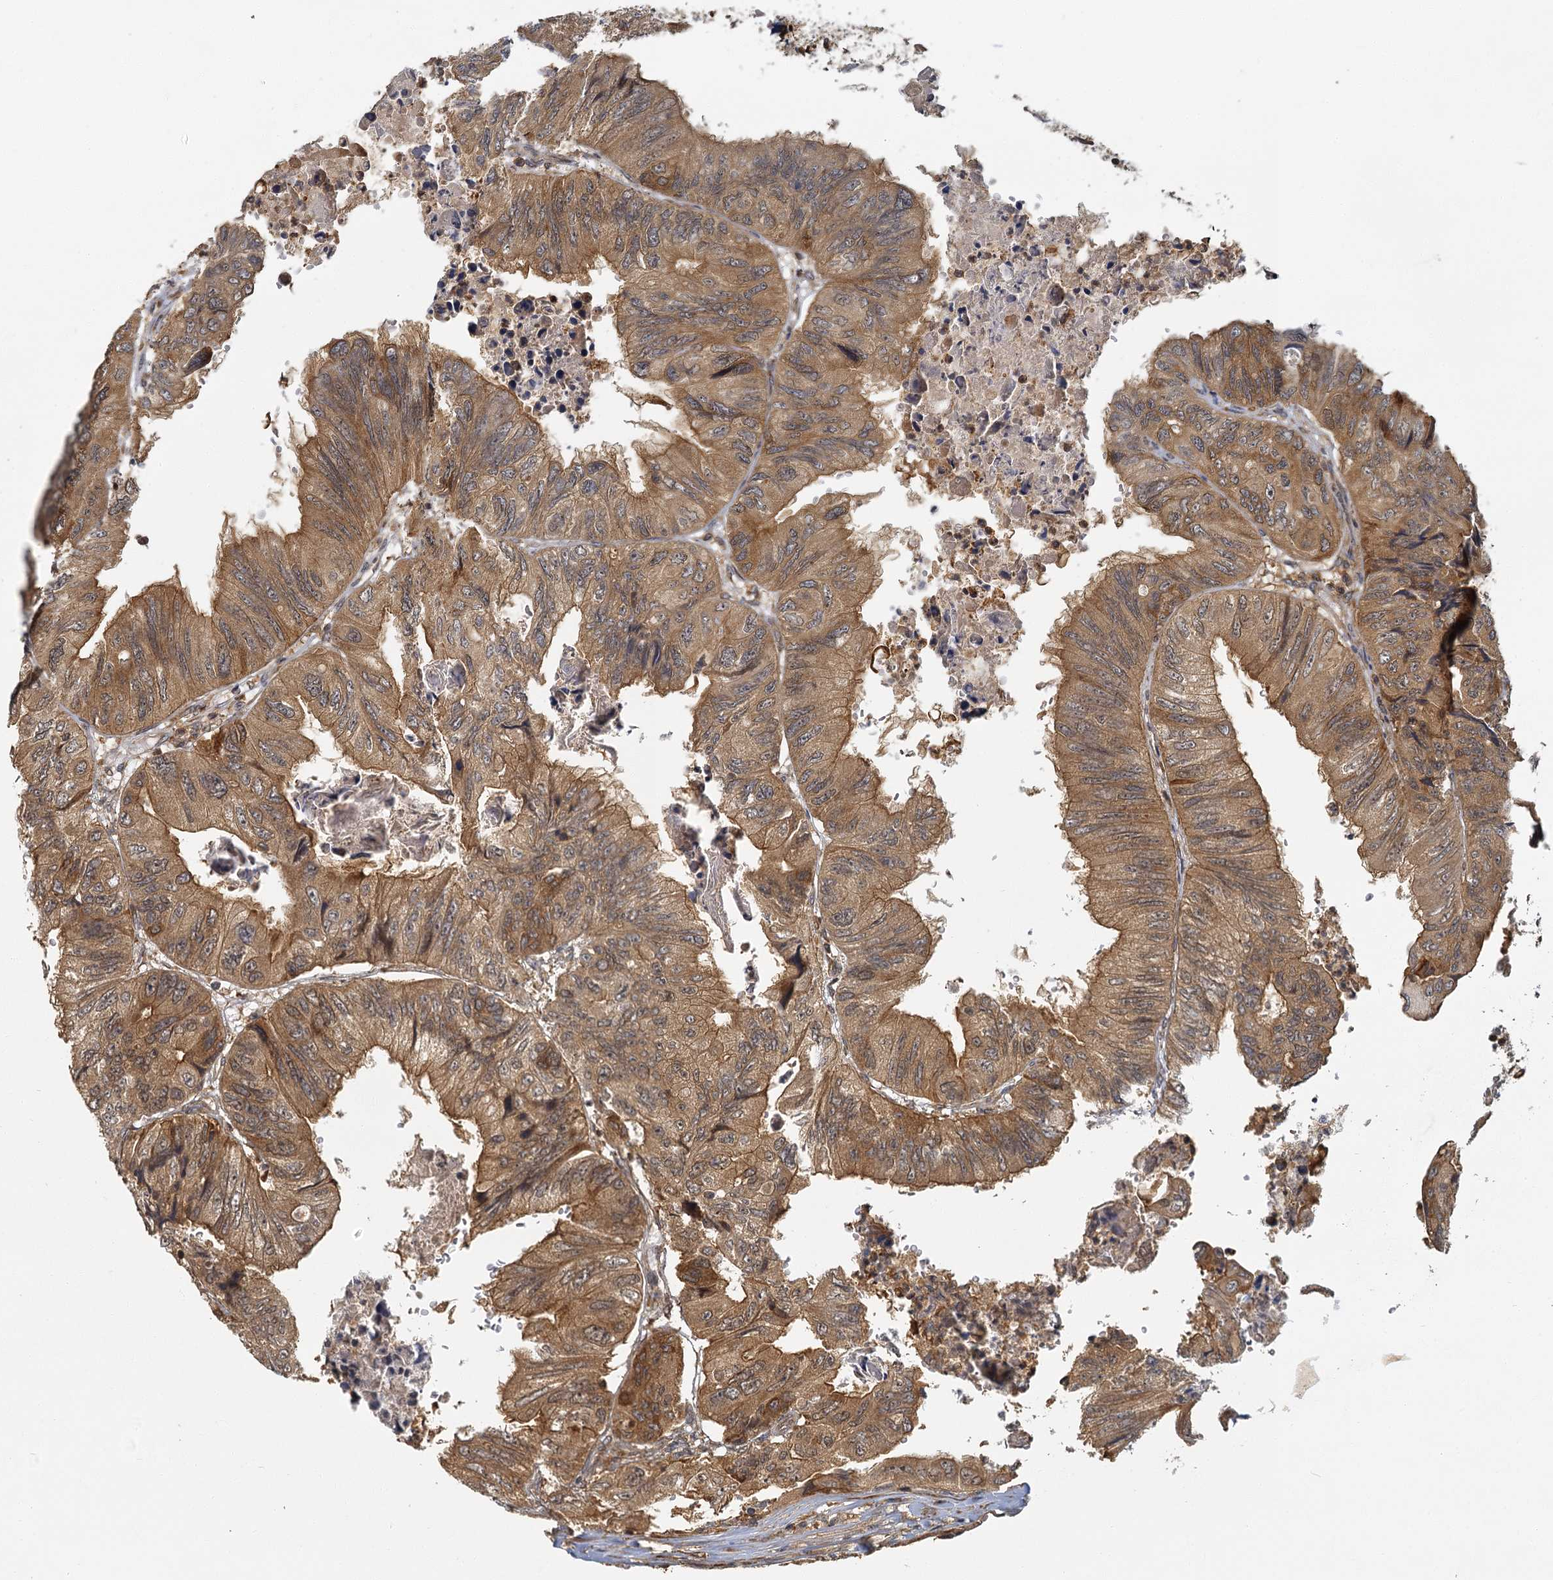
{"staining": {"intensity": "moderate", "quantity": ">75%", "location": "cytoplasmic/membranous"}, "tissue": "colorectal cancer", "cell_type": "Tumor cells", "image_type": "cancer", "snomed": [{"axis": "morphology", "description": "Adenocarcinoma, NOS"}, {"axis": "topography", "description": "Rectum"}], "caption": "High-magnification brightfield microscopy of colorectal cancer (adenocarcinoma) stained with DAB (3,3'-diaminobenzidine) (brown) and counterstained with hematoxylin (blue). tumor cells exhibit moderate cytoplasmic/membranous expression is seen in about>75% of cells.", "gene": "ZNF549", "patient": {"sex": "male", "age": 63}}